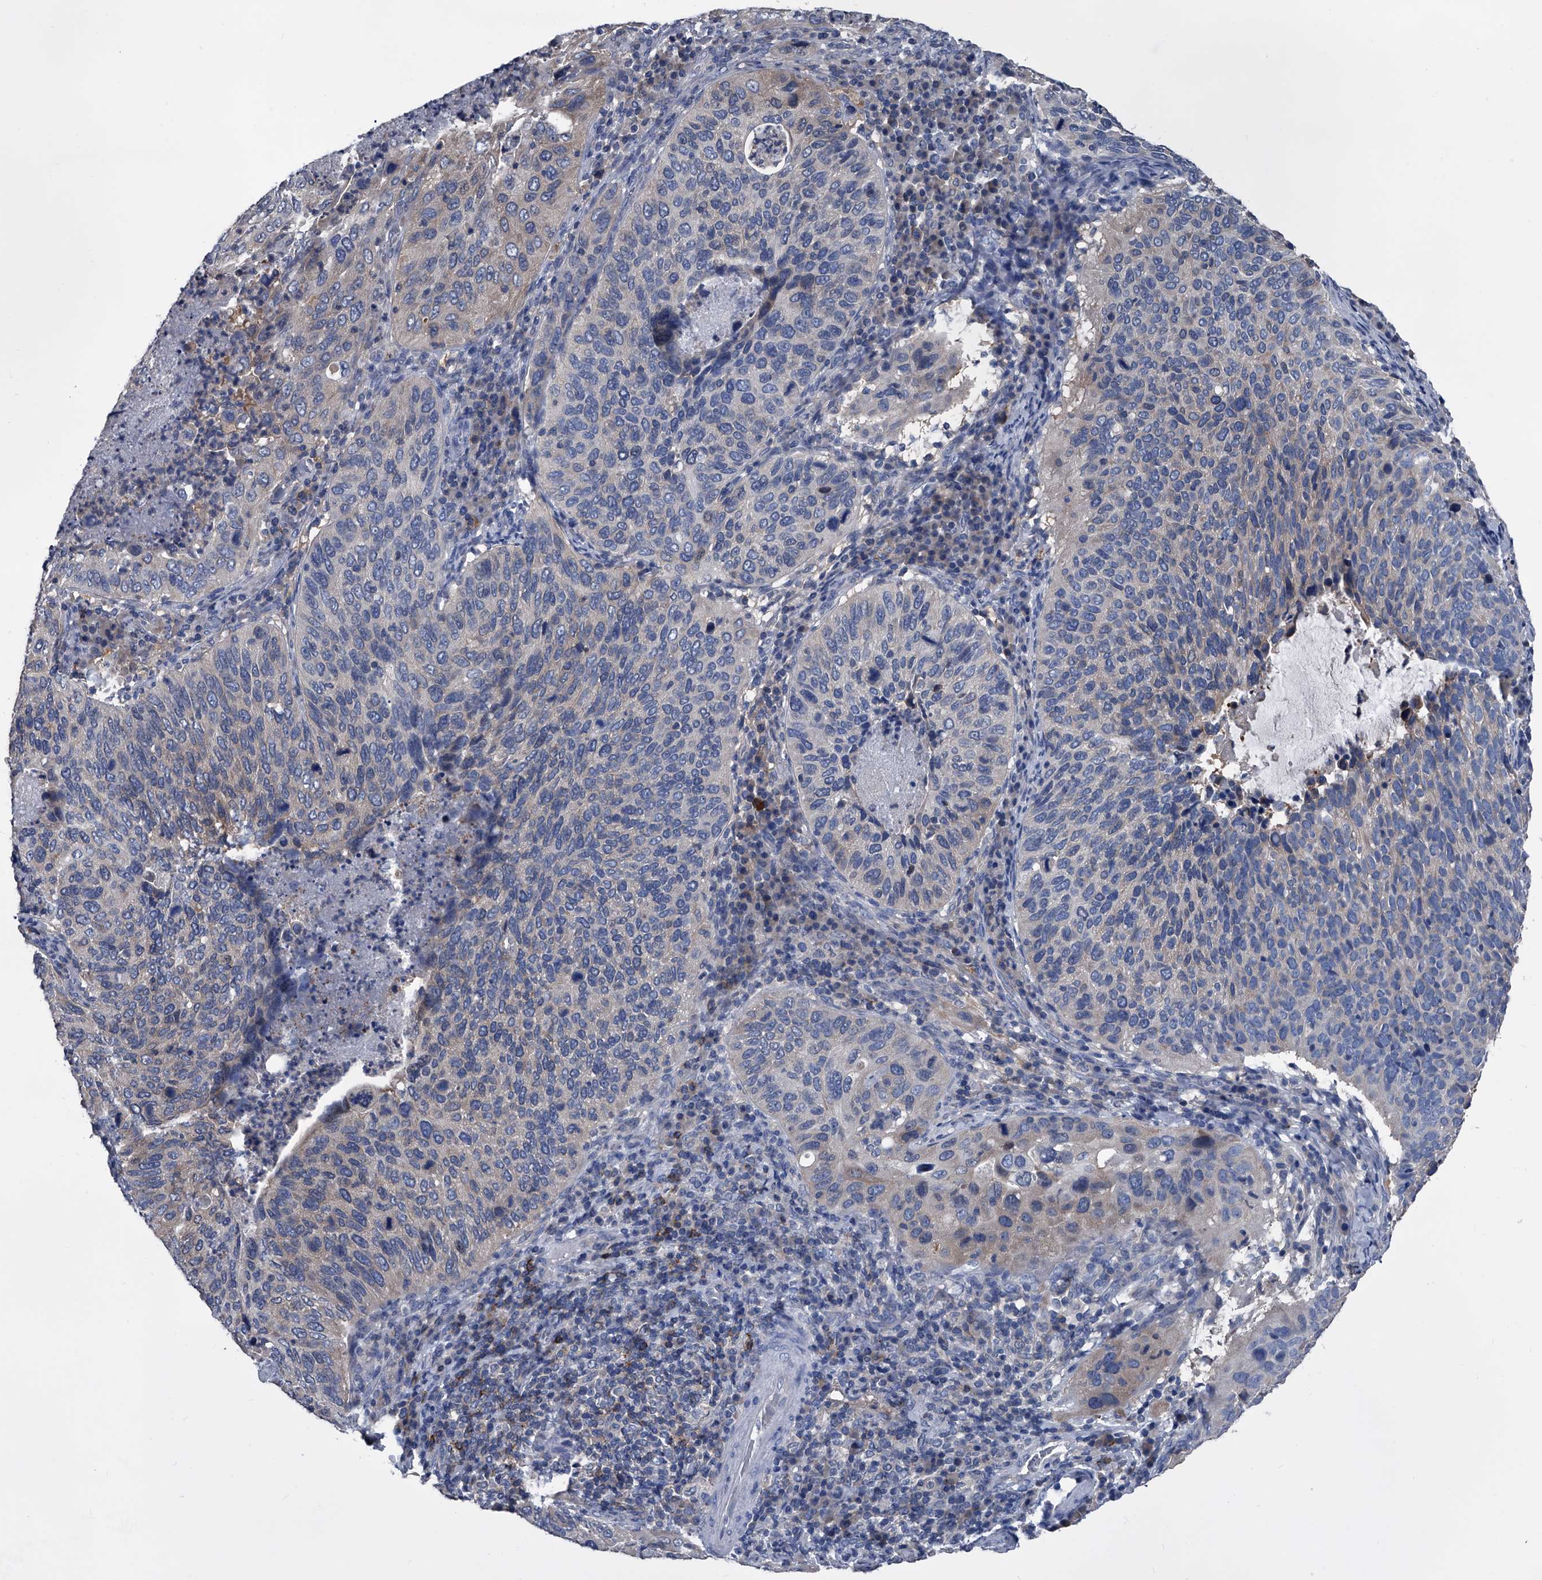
{"staining": {"intensity": "negative", "quantity": "none", "location": "none"}, "tissue": "cervical cancer", "cell_type": "Tumor cells", "image_type": "cancer", "snomed": [{"axis": "morphology", "description": "Squamous cell carcinoma, NOS"}, {"axis": "topography", "description": "Cervix"}], "caption": "Tumor cells show no significant positivity in cervical cancer. (DAB (3,3'-diaminobenzidine) IHC, high magnification).", "gene": "KIF13A", "patient": {"sex": "female", "age": 38}}